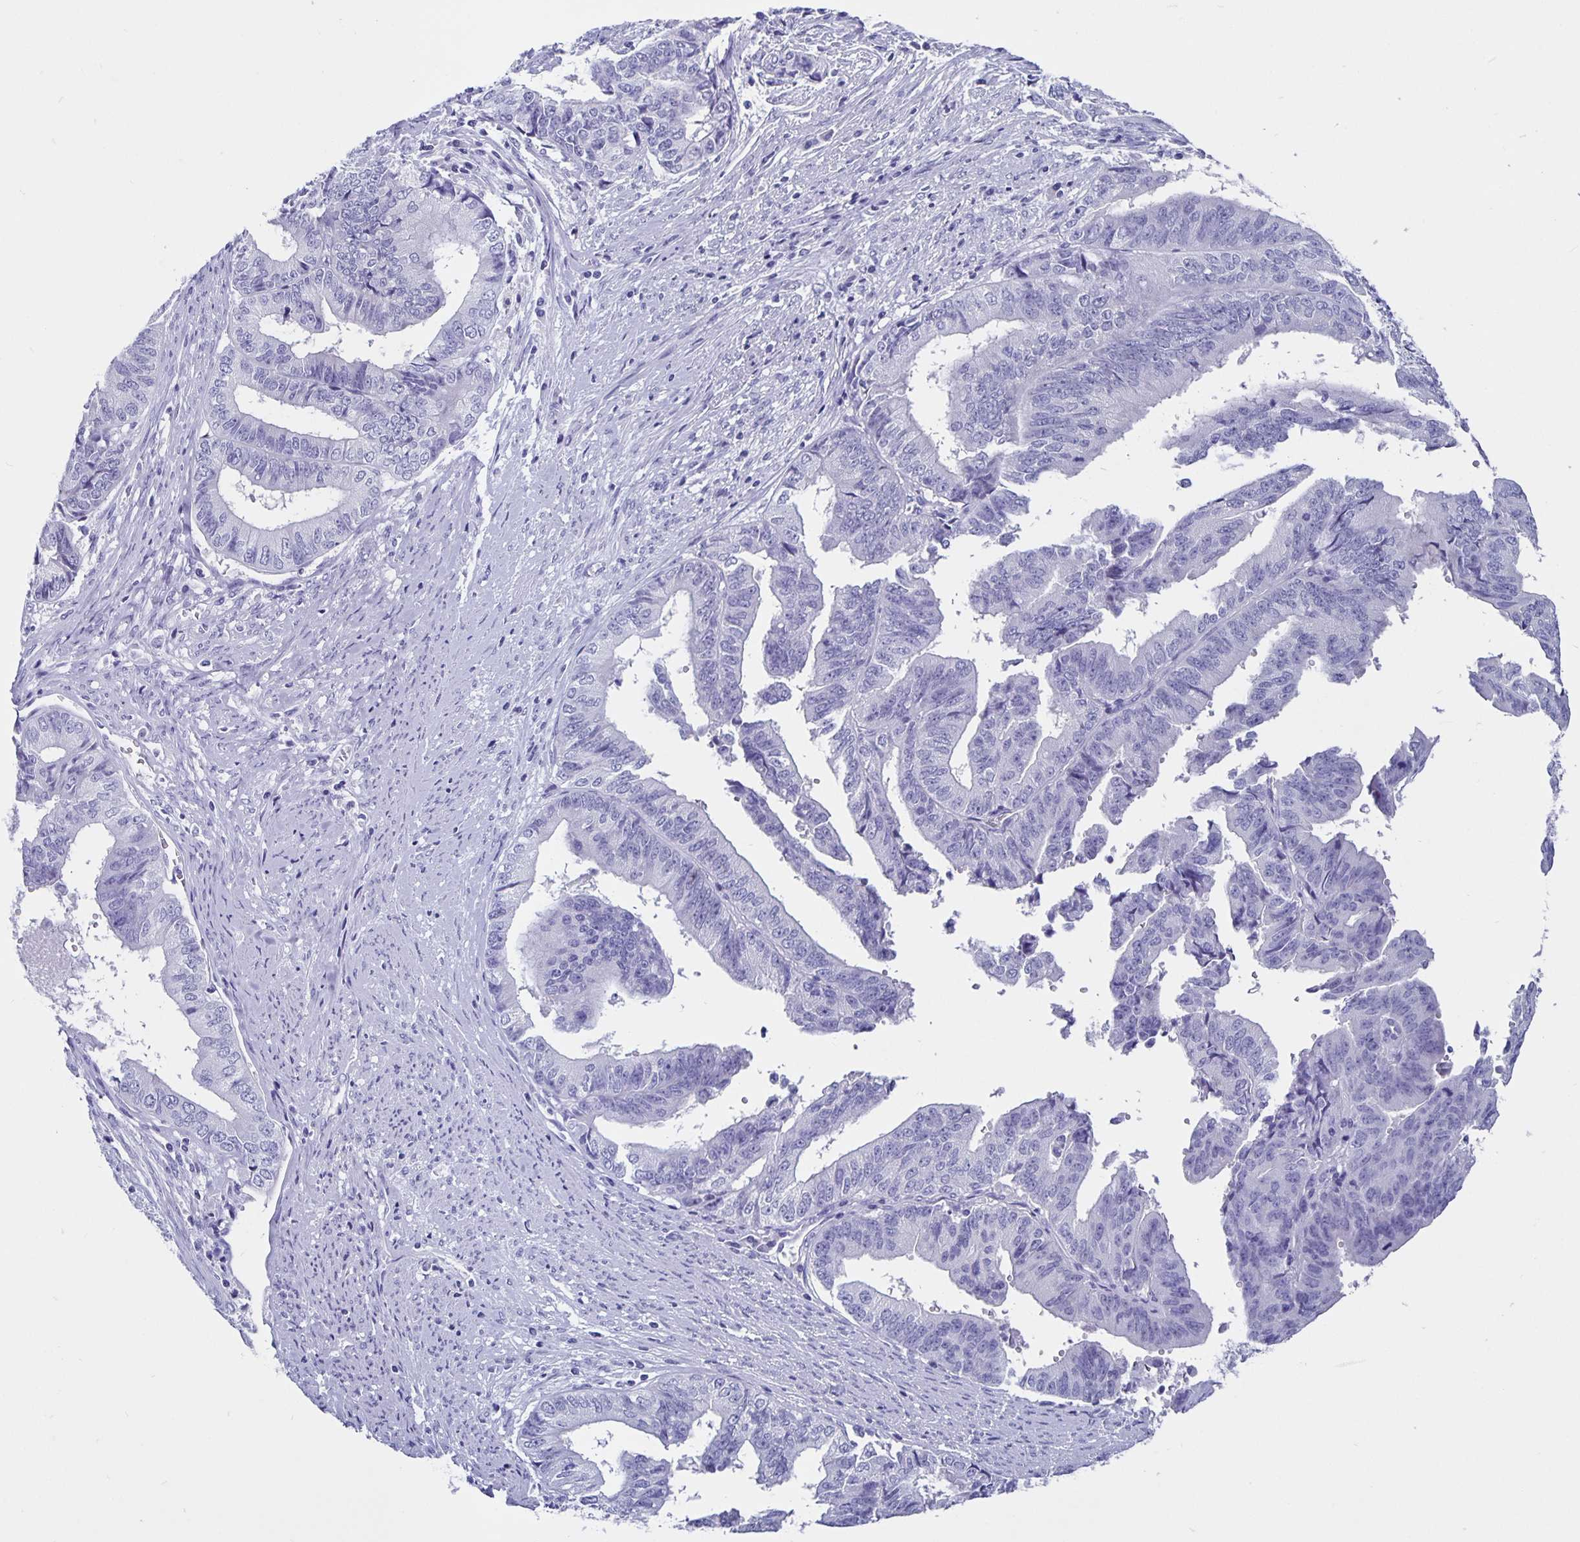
{"staining": {"intensity": "negative", "quantity": "none", "location": "none"}, "tissue": "endometrial cancer", "cell_type": "Tumor cells", "image_type": "cancer", "snomed": [{"axis": "morphology", "description": "Adenocarcinoma, NOS"}, {"axis": "topography", "description": "Endometrium"}], "caption": "IHC of adenocarcinoma (endometrial) demonstrates no staining in tumor cells.", "gene": "ODF3B", "patient": {"sex": "female", "age": 65}}